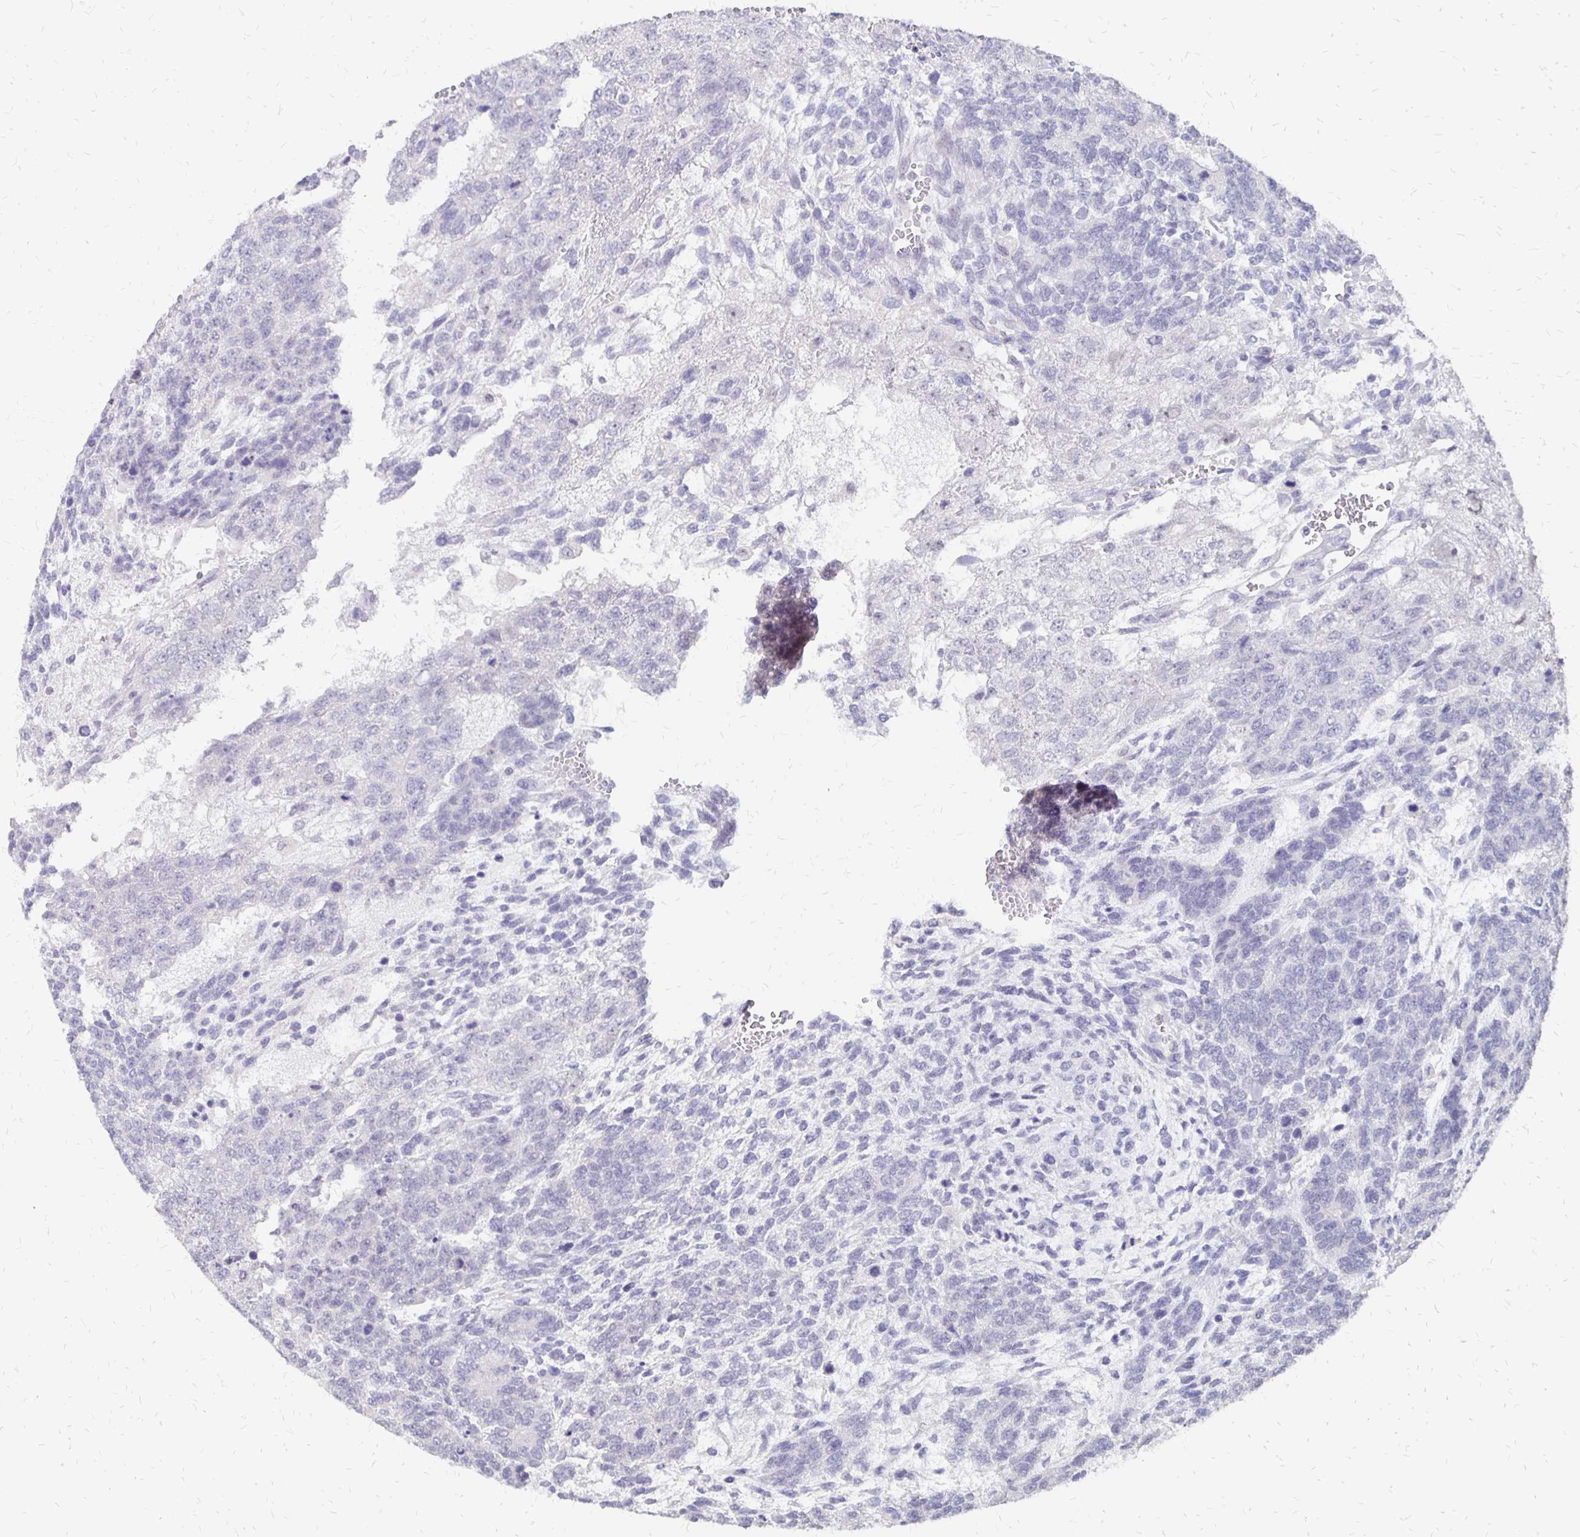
{"staining": {"intensity": "negative", "quantity": "none", "location": "none"}, "tissue": "testis cancer", "cell_type": "Tumor cells", "image_type": "cancer", "snomed": [{"axis": "morphology", "description": "Normal tissue, NOS"}, {"axis": "morphology", "description": "Carcinoma, Embryonal, NOS"}, {"axis": "topography", "description": "Testis"}, {"axis": "topography", "description": "Epididymis"}], "caption": "Immunohistochemistry image of neoplastic tissue: human testis embryonal carcinoma stained with DAB (3,3'-diaminobenzidine) displays no significant protein positivity in tumor cells.", "gene": "ATOSB", "patient": {"sex": "male", "age": 23}}